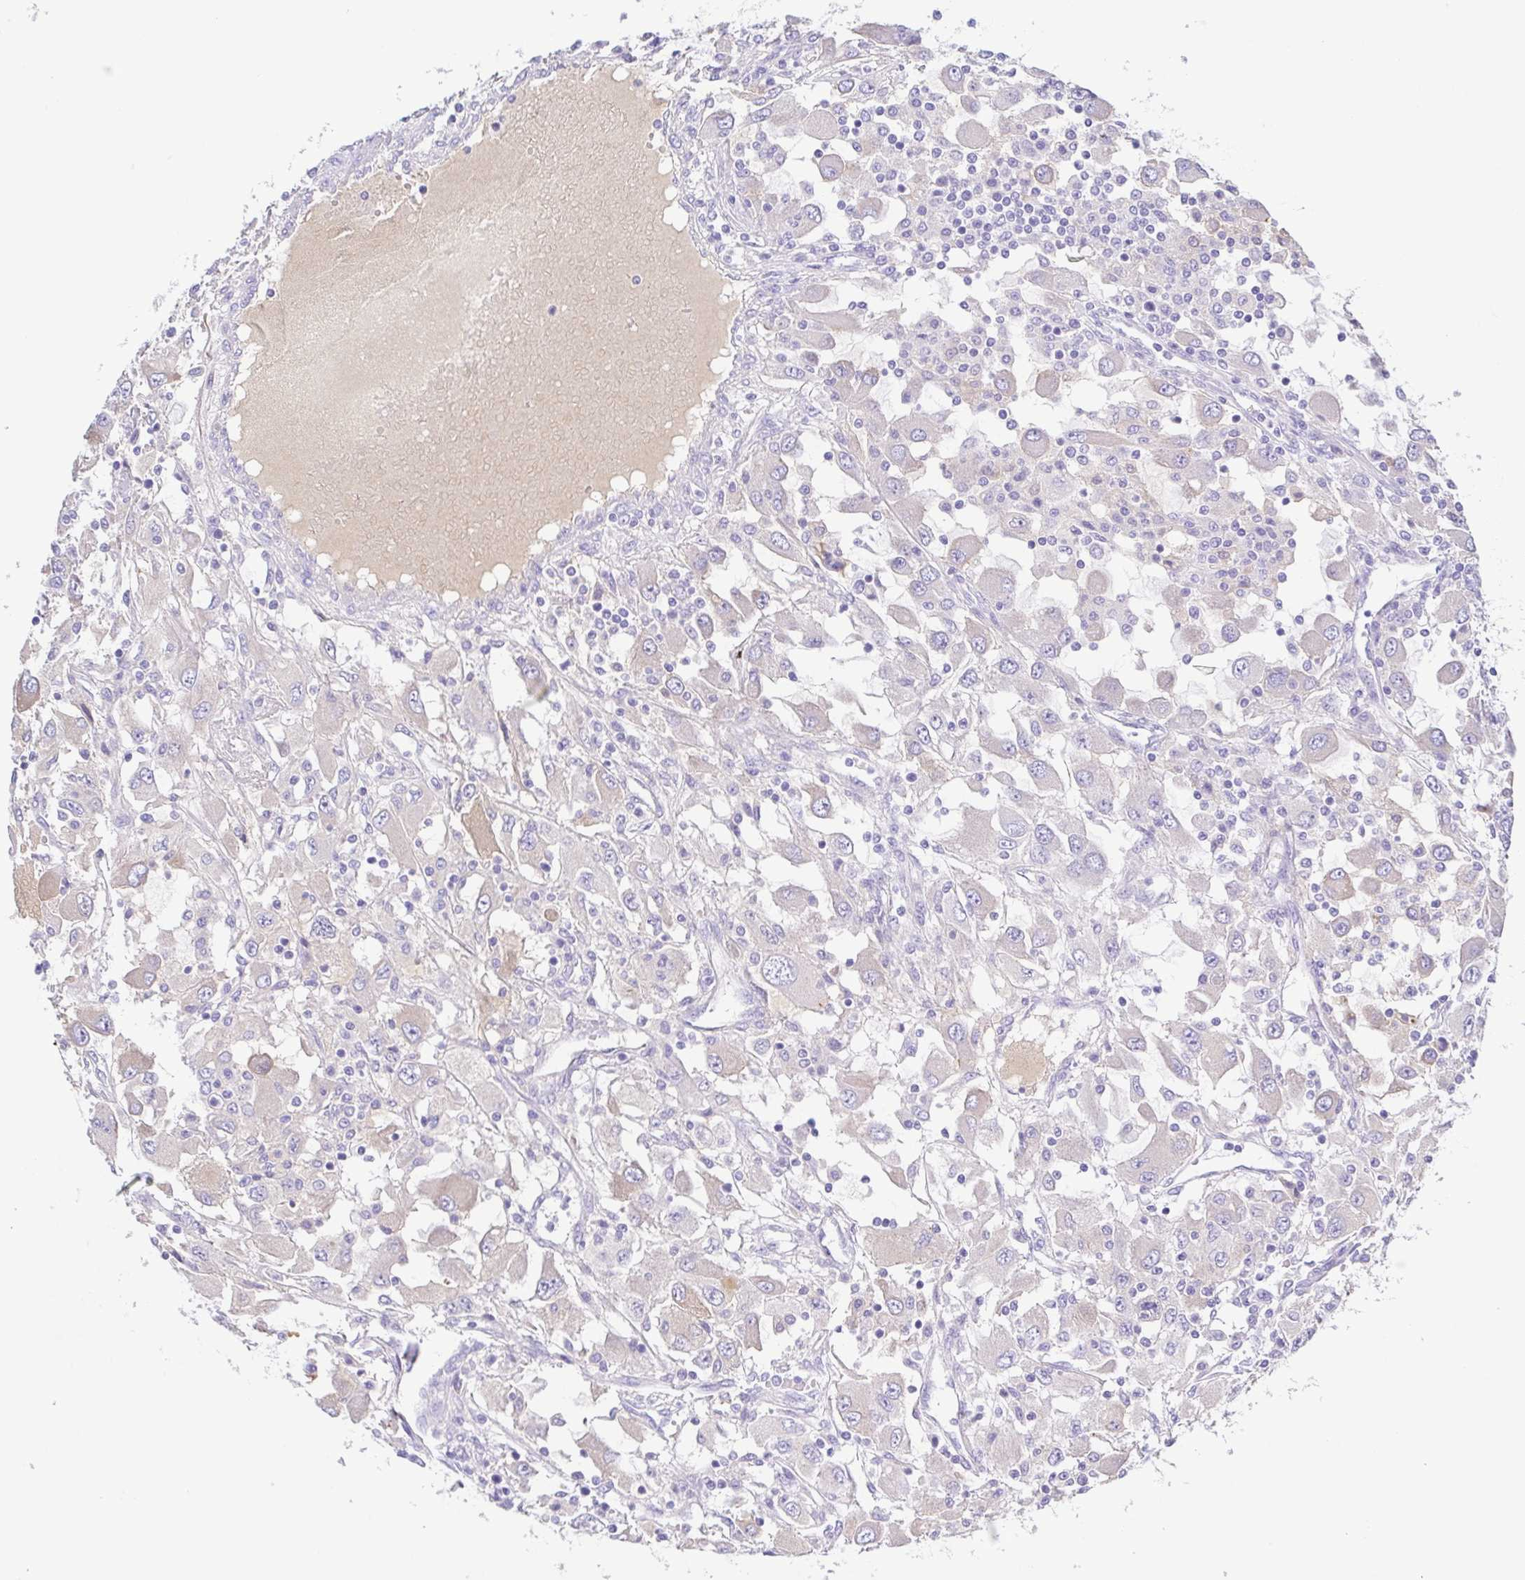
{"staining": {"intensity": "negative", "quantity": "none", "location": "none"}, "tissue": "renal cancer", "cell_type": "Tumor cells", "image_type": "cancer", "snomed": [{"axis": "morphology", "description": "Adenocarcinoma, NOS"}, {"axis": "topography", "description": "Kidney"}], "caption": "Renal cancer was stained to show a protein in brown. There is no significant staining in tumor cells. Nuclei are stained in blue.", "gene": "A1BG", "patient": {"sex": "female", "age": 67}}